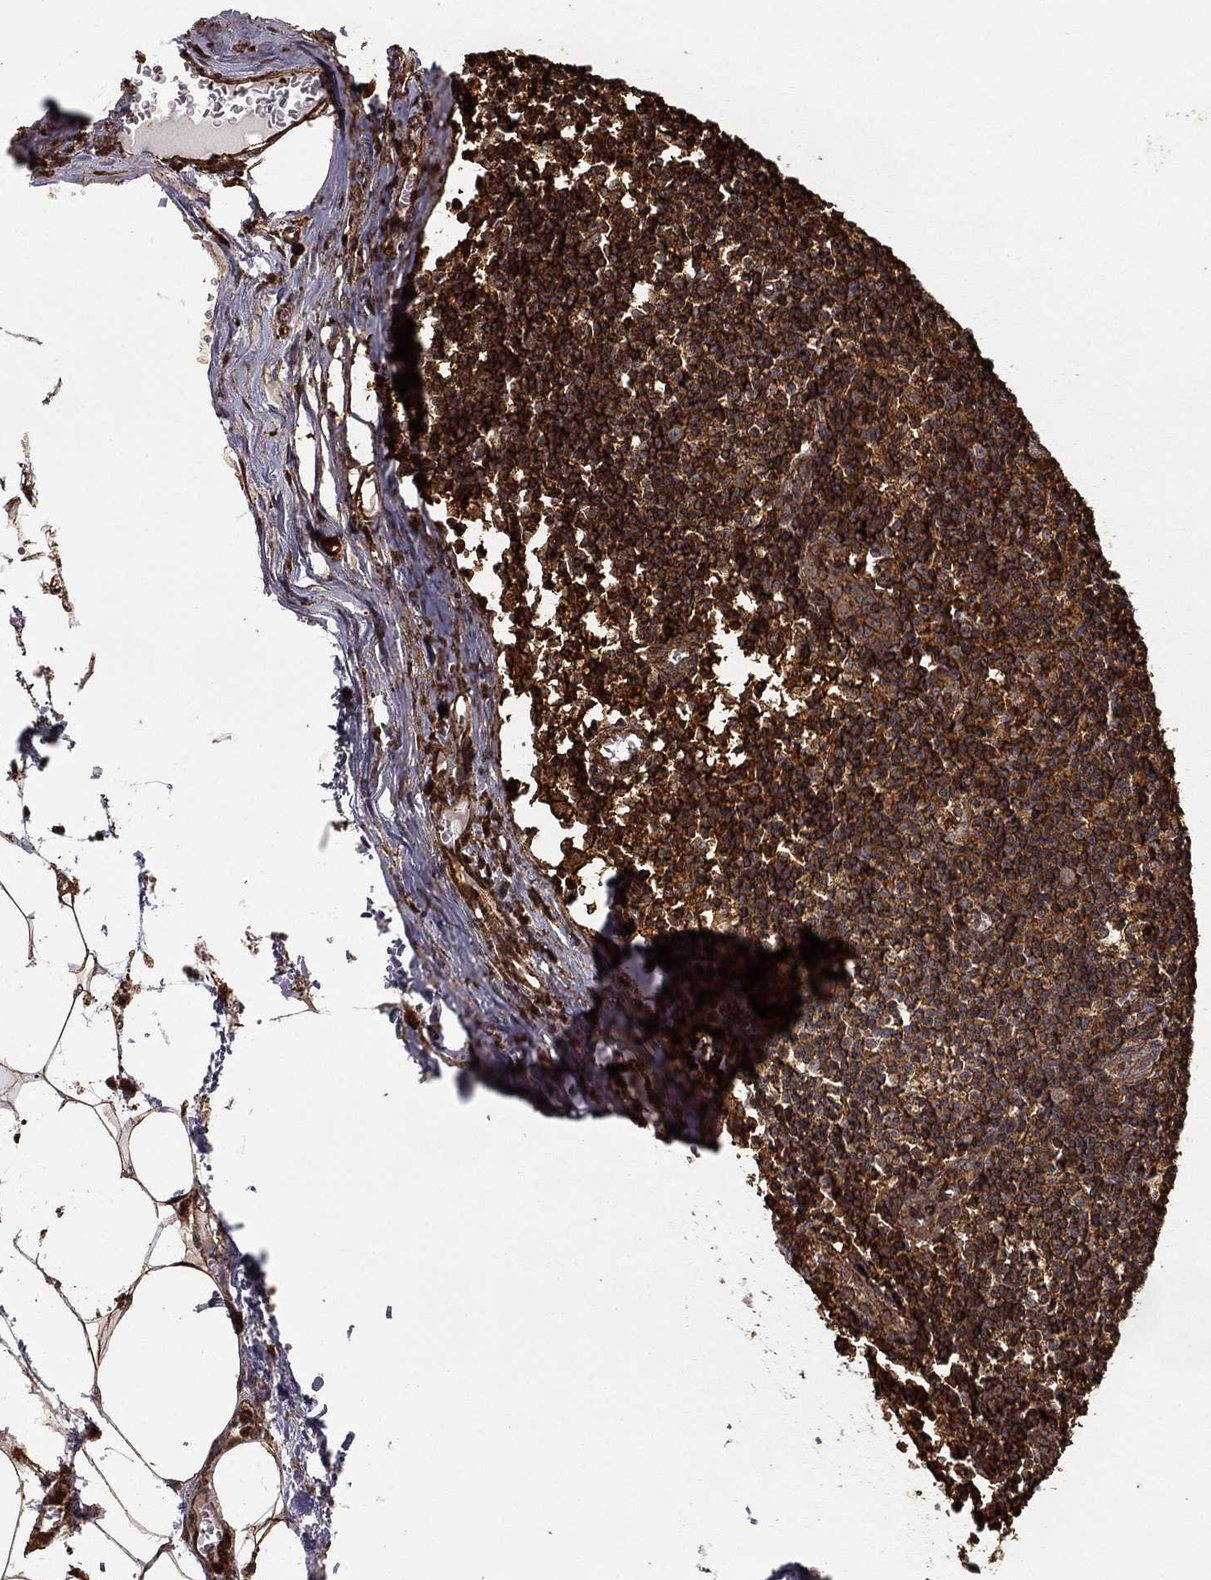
{"staining": {"intensity": "strong", "quantity": ">75%", "location": "cytoplasmic/membranous"}, "tissue": "lymph node", "cell_type": "Non-germinal center cells", "image_type": "normal", "snomed": [{"axis": "morphology", "description": "Normal tissue, NOS"}, {"axis": "topography", "description": "Lymph node"}], "caption": "Unremarkable lymph node demonstrates strong cytoplasmic/membranous staining in about >75% of non-germinal center cells, visualized by immunohistochemistry.", "gene": "HABP4", "patient": {"sex": "male", "age": 59}}